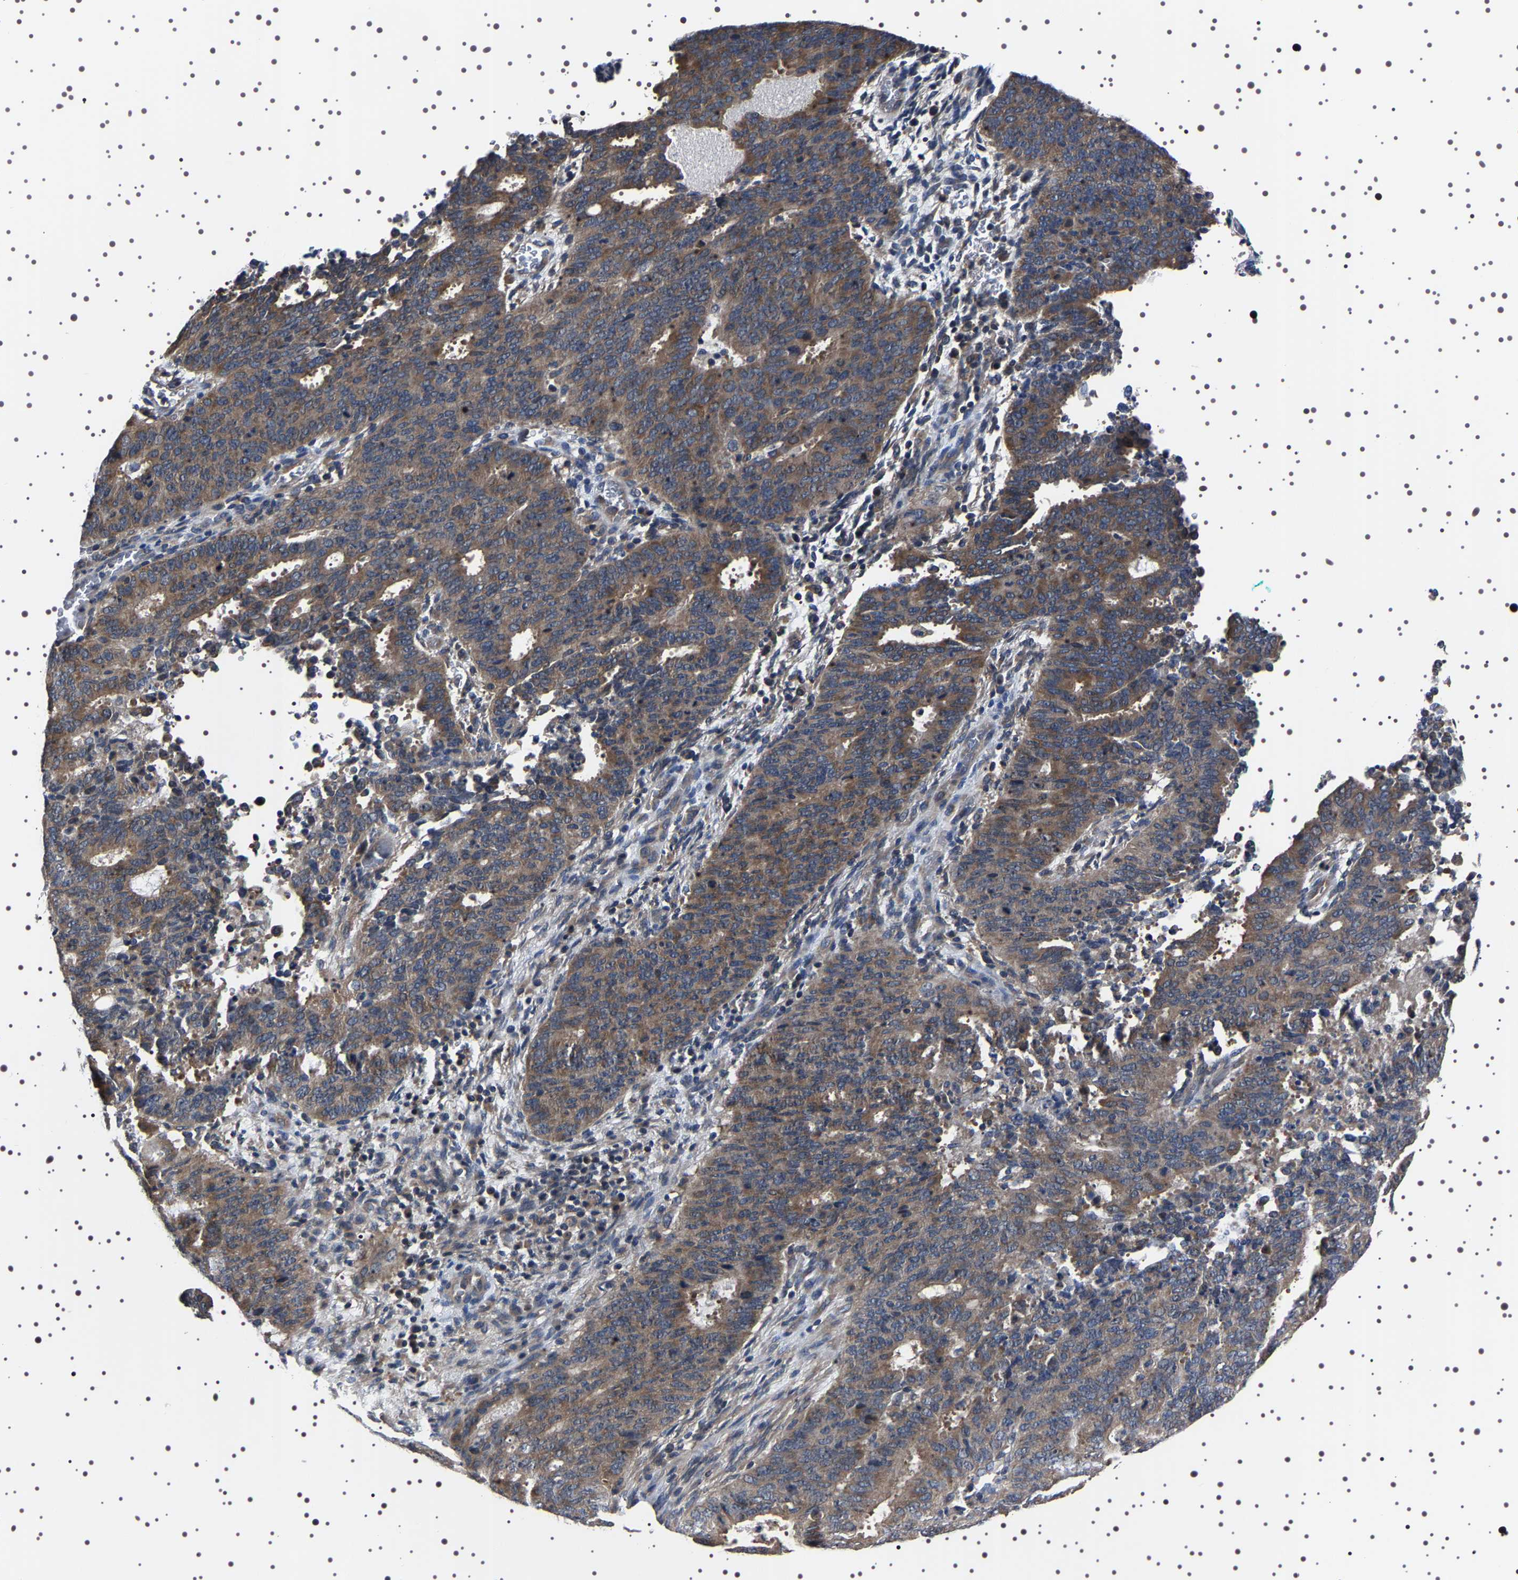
{"staining": {"intensity": "moderate", "quantity": ">75%", "location": "cytoplasmic/membranous"}, "tissue": "cervical cancer", "cell_type": "Tumor cells", "image_type": "cancer", "snomed": [{"axis": "morphology", "description": "Adenocarcinoma, NOS"}, {"axis": "topography", "description": "Cervix"}], "caption": "Human cervical adenocarcinoma stained with a brown dye reveals moderate cytoplasmic/membranous positive positivity in approximately >75% of tumor cells.", "gene": "TARBP1", "patient": {"sex": "female", "age": 44}}